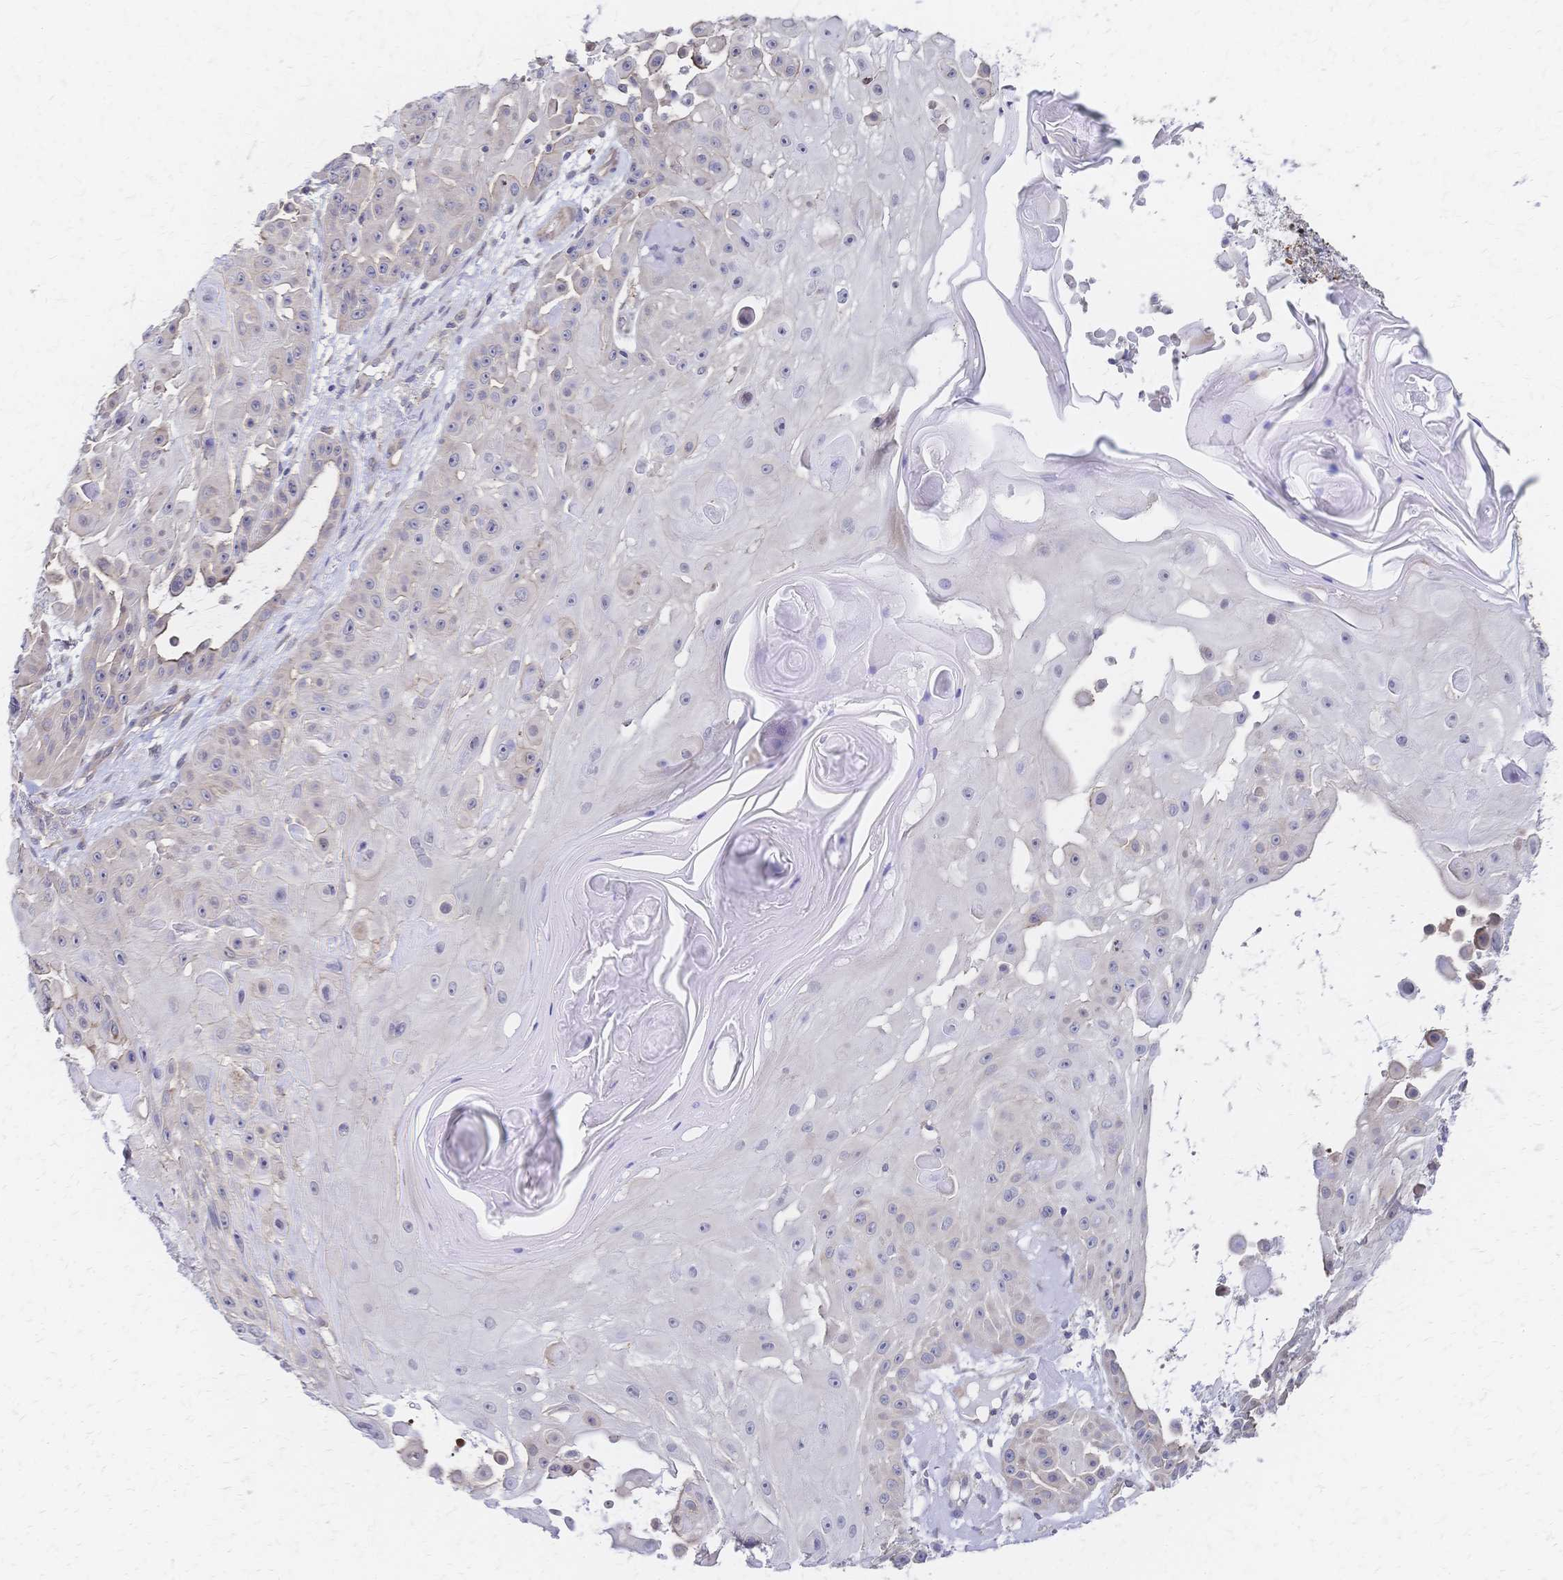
{"staining": {"intensity": "negative", "quantity": "none", "location": "none"}, "tissue": "skin cancer", "cell_type": "Tumor cells", "image_type": "cancer", "snomed": [{"axis": "morphology", "description": "Squamous cell carcinoma, NOS"}, {"axis": "topography", "description": "Skin"}], "caption": "This histopathology image is of skin squamous cell carcinoma stained with immunohistochemistry (IHC) to label a protein in brown with the nuclei are counter-stained blue. There is no positivity in tumor cells. The staining was performed using DAB (3,3'-diaminobenzidine) to visualize the protein expression in brown, while the nuclei were stained in blue with hematoxylin (Magnification: 20x).", "gene": "SLC5A1", "patient": {"sex": "male", "age": 91}}